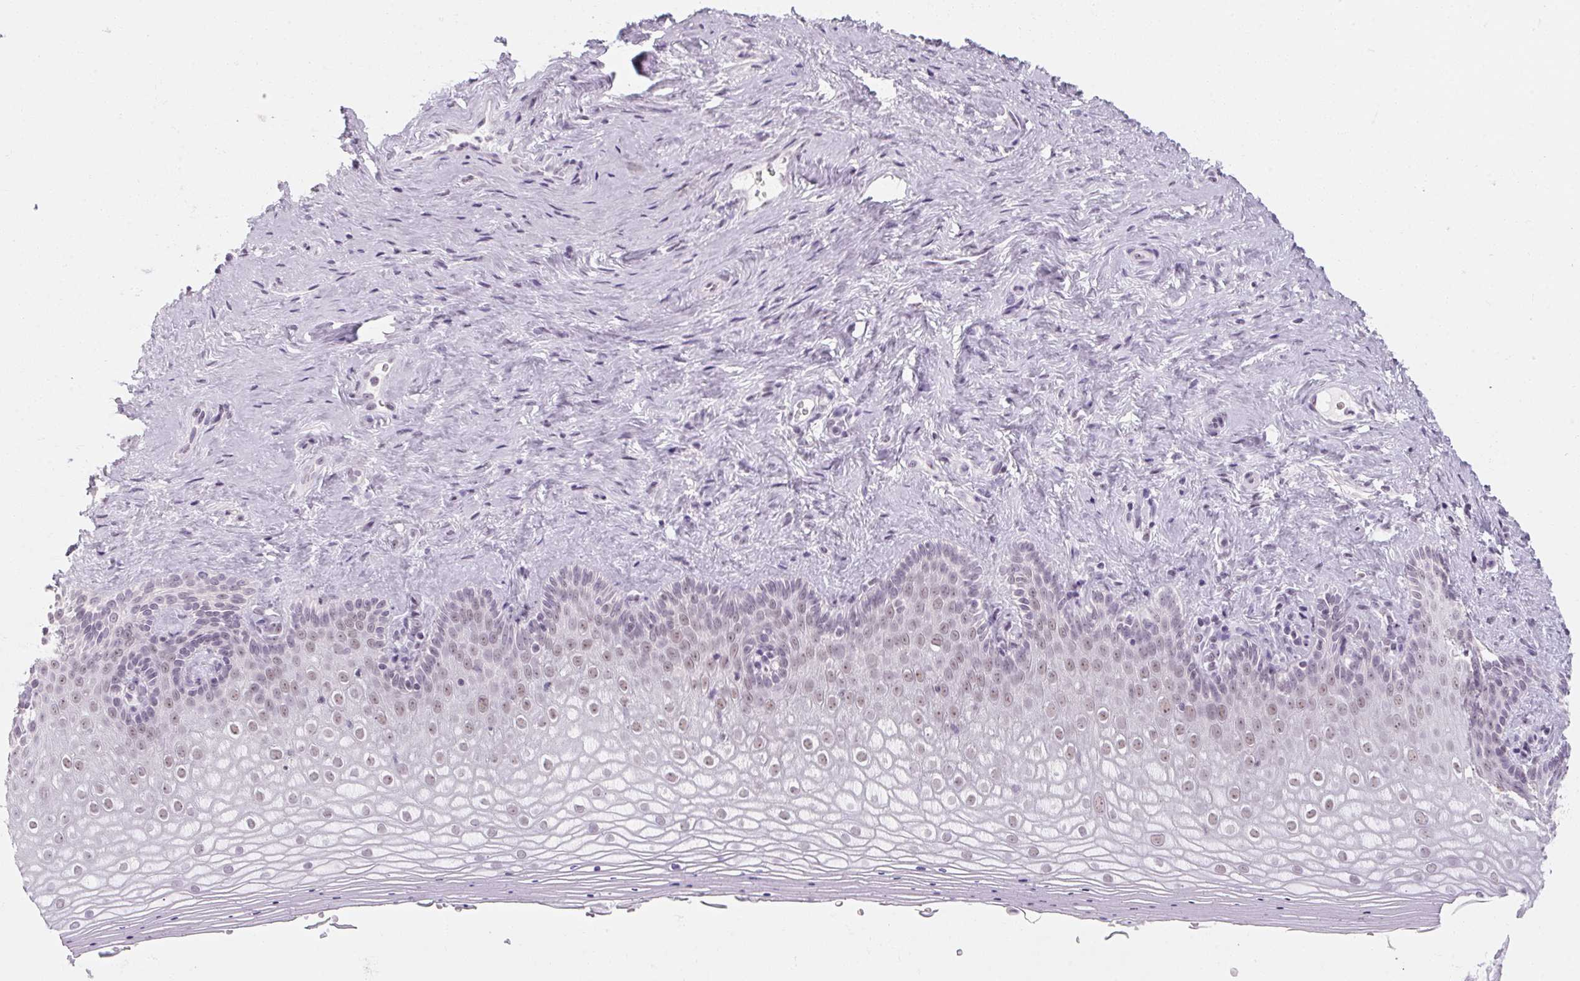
{"staining": {"intensity": "weak", "quantity": "25%-75%", "location": "nuclear"}, "tissue": "vagina", "cell_type": "Squamous epithelial cells", "image_type": "normal", "snomed": [{"axis": "morphology", "description": "Normal tissue, NOS"}, {"axis": "topography", "description": "Vagina"}], "caption": "An image of human vagina stained for a protein reveals weak nuclear brown staining in squamous epithelial cells. The staining was performed using DAB to visualize the protein expression in brown, while the nuclei were stained in blue with hematoxylin (Magnification: 20x).", "gene": "ZIC4", "patient": {"sex": "female", "age": 42}}